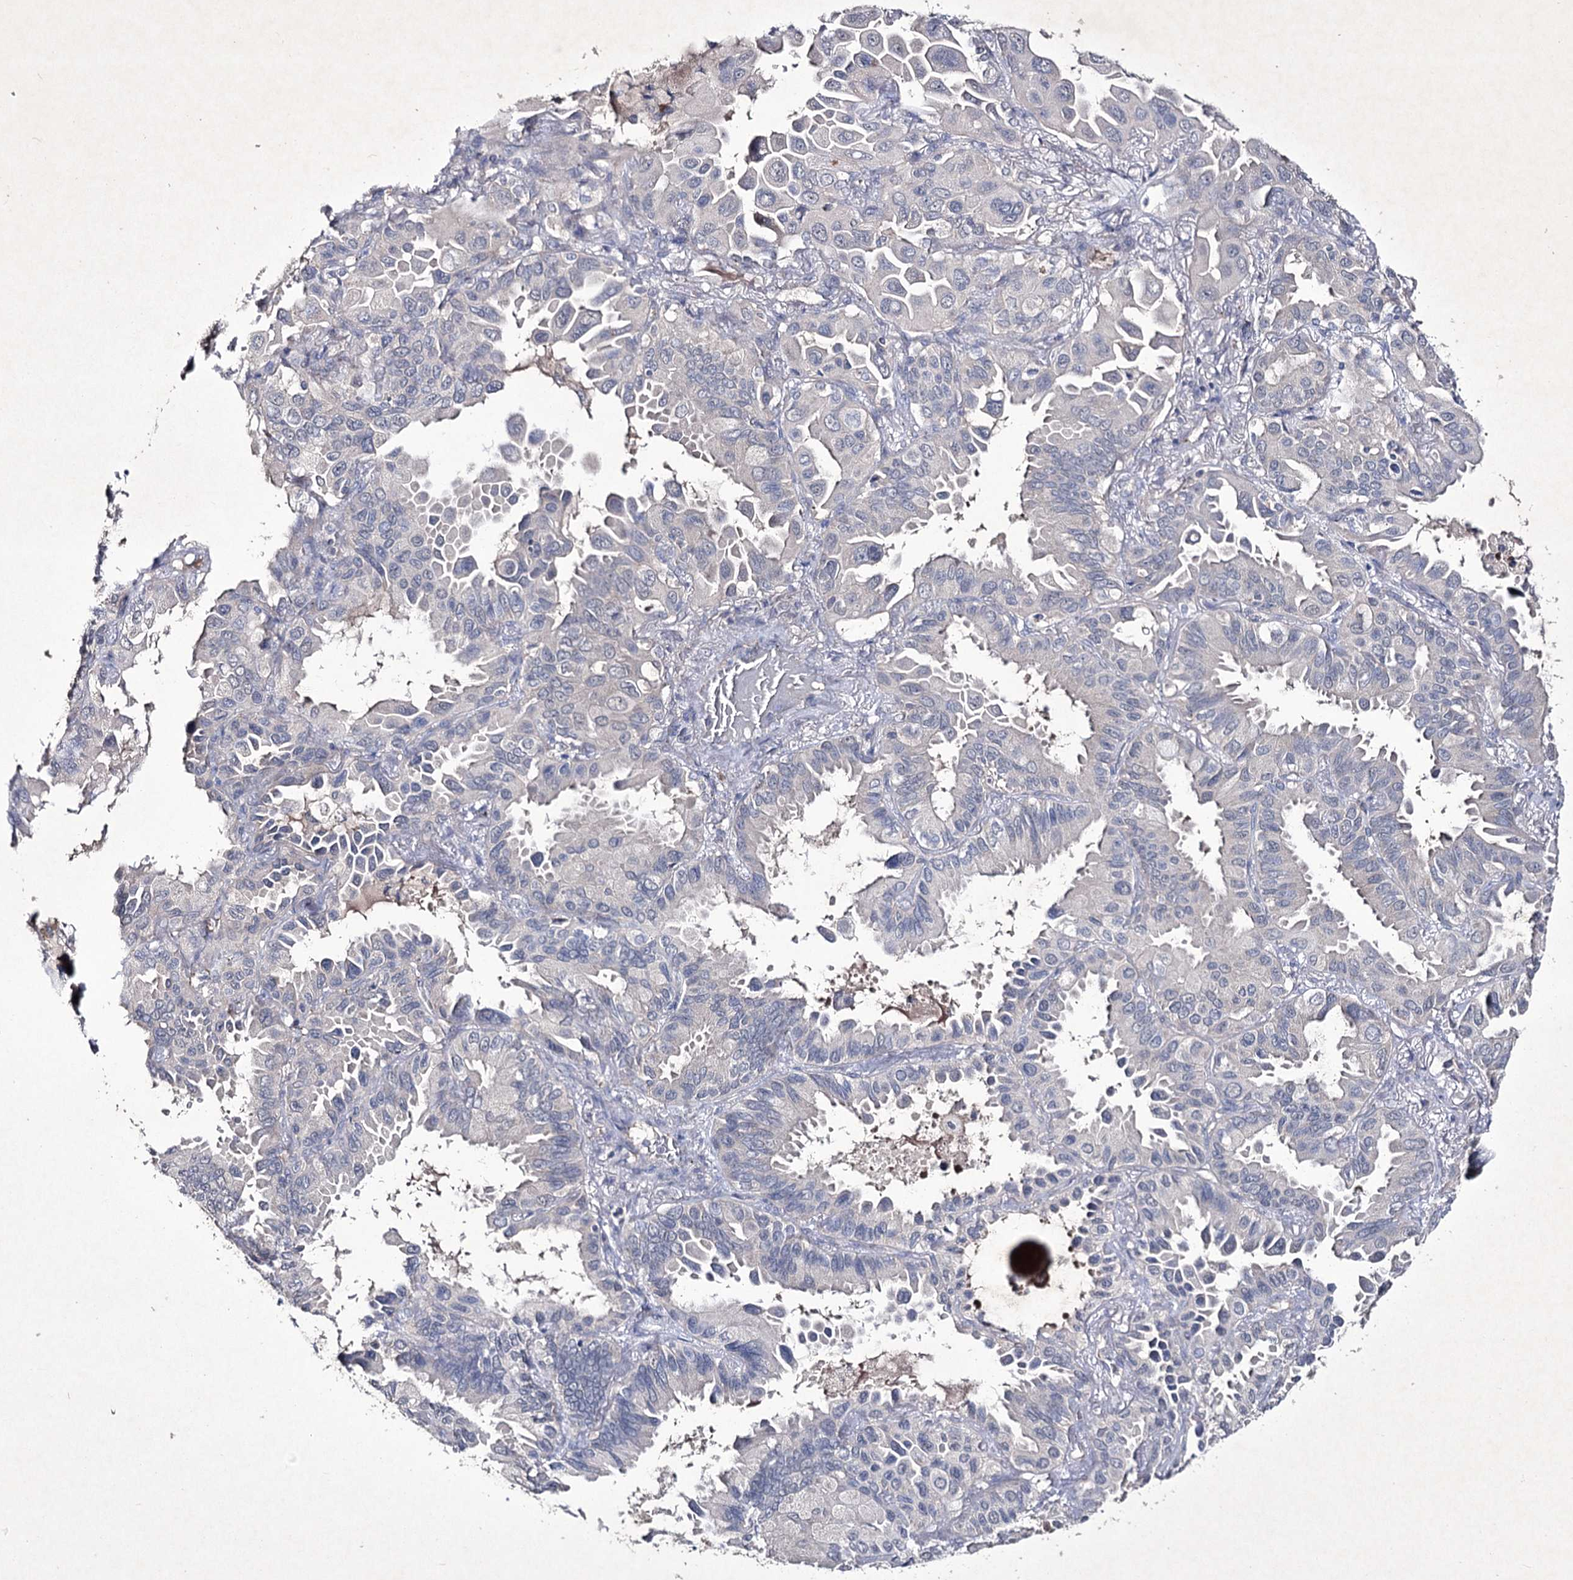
{"staining": {"intensity": "negative", "quantity": "none", "location": "none"}, "tissue": "lung cancer", "cell_type": "Tumor cells", "image_type": "cancer", "snomed": [{"axis": "morphology", "description": "Adenocarcinoma, NOS"}, {"axis": "topography", "description": "Lung"}], "caption": "Immunohistochemistry (IHC) of lung cancer (adenocarcinoma) shows no staining in tumor cells. (IHC, brightfield microscopy, high magnification).", "gene": "SEMA4G", "patient": {"sex": "male", "age": 64}}